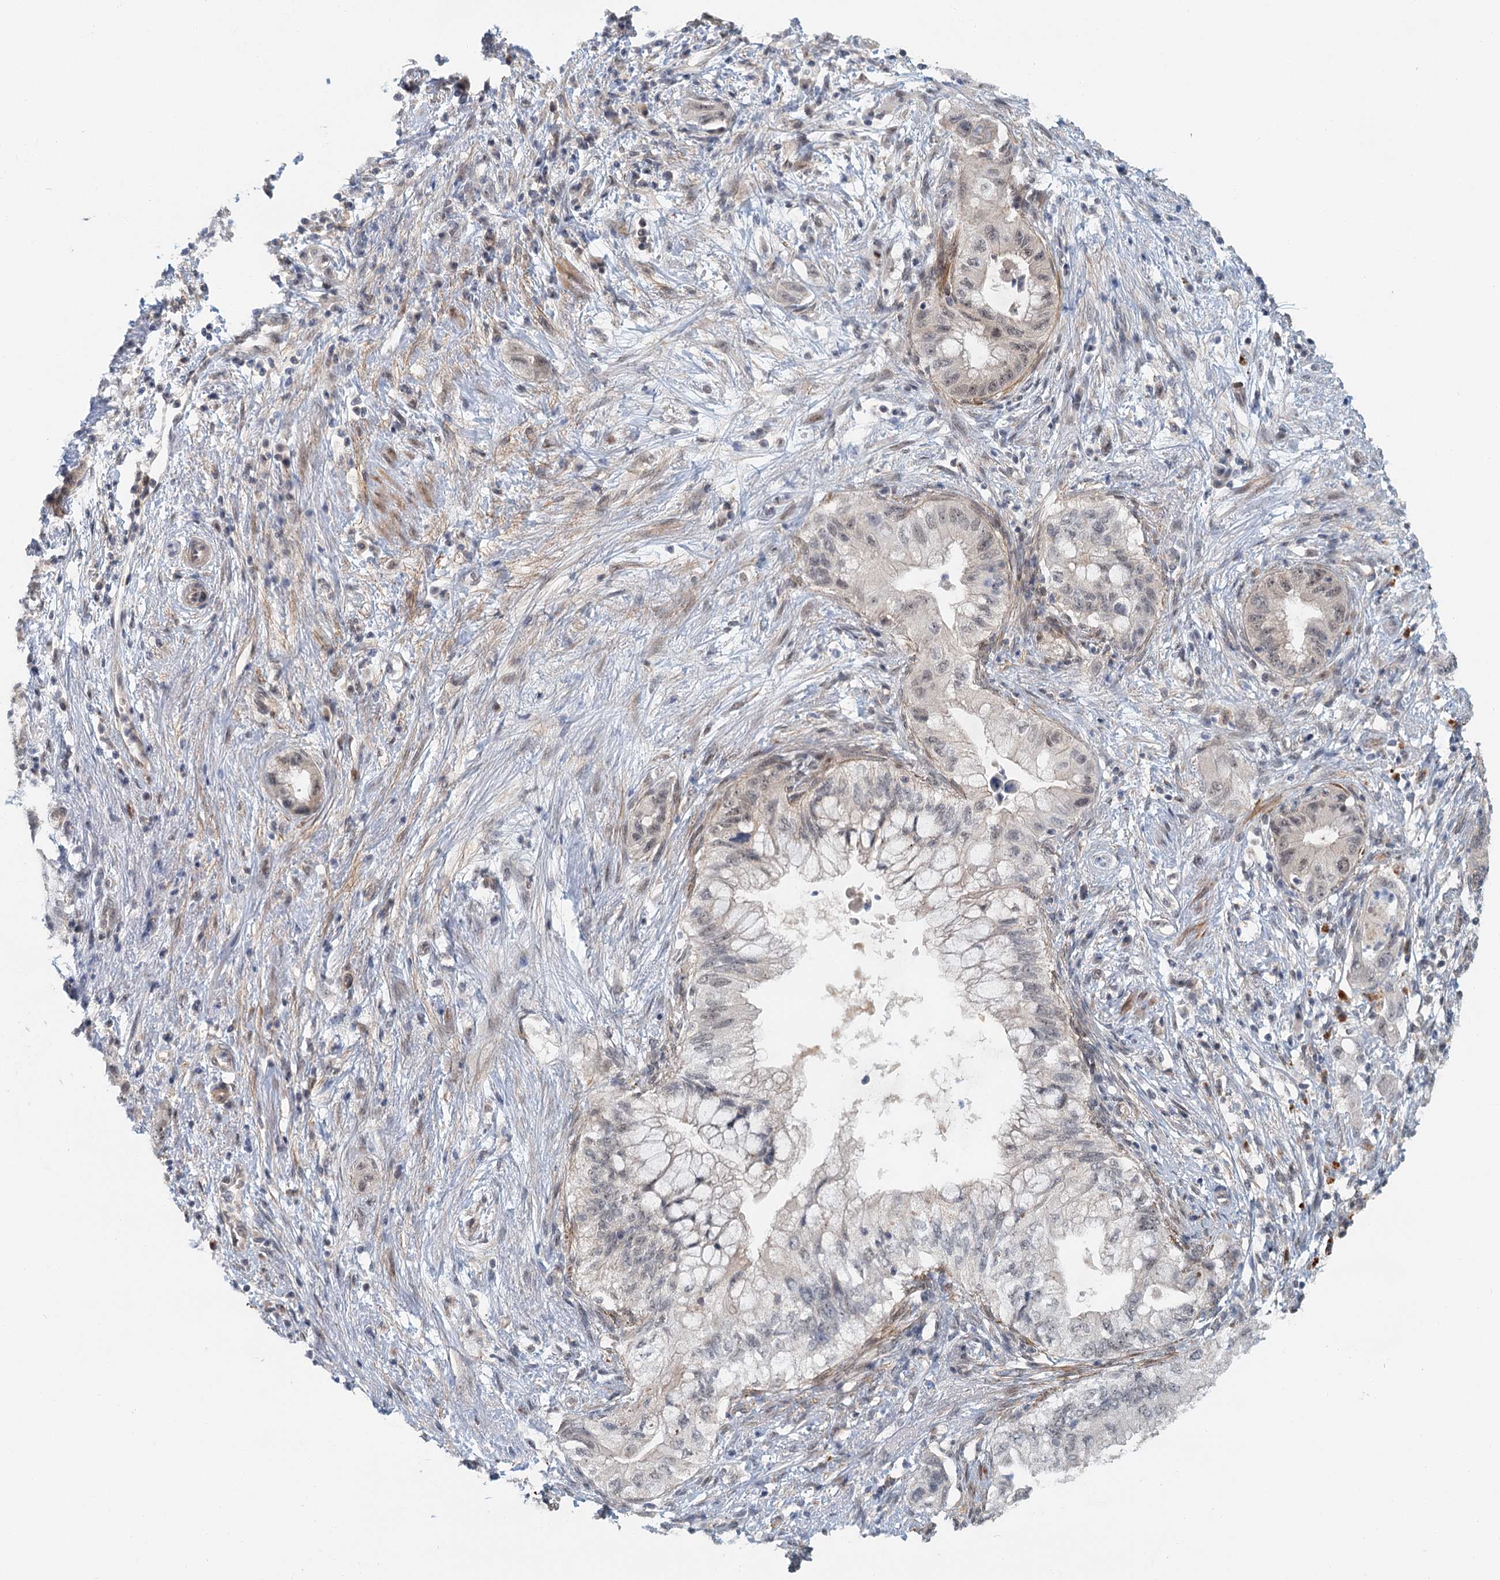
{"staining": {"intensity": "weak", "quantity": "<25%", "location": "nuclear"}, "tissue": "pancreatic cancer", "cell_type": "Tumor cells", "image_type": "cancer", "snomed": [{"axis": "morphology", "description": "Adenocarcinoma, NOS"}, {"axis": "topography", "description": "Pancreas"}], "caption": "Tumor cells are negative for brown protein staining in pancreatic cancer (adenocarcinoma). Nuclei are stained in blue.", "gene": "TAS2R42", "patient": {"sex": "female", "age": 73}}